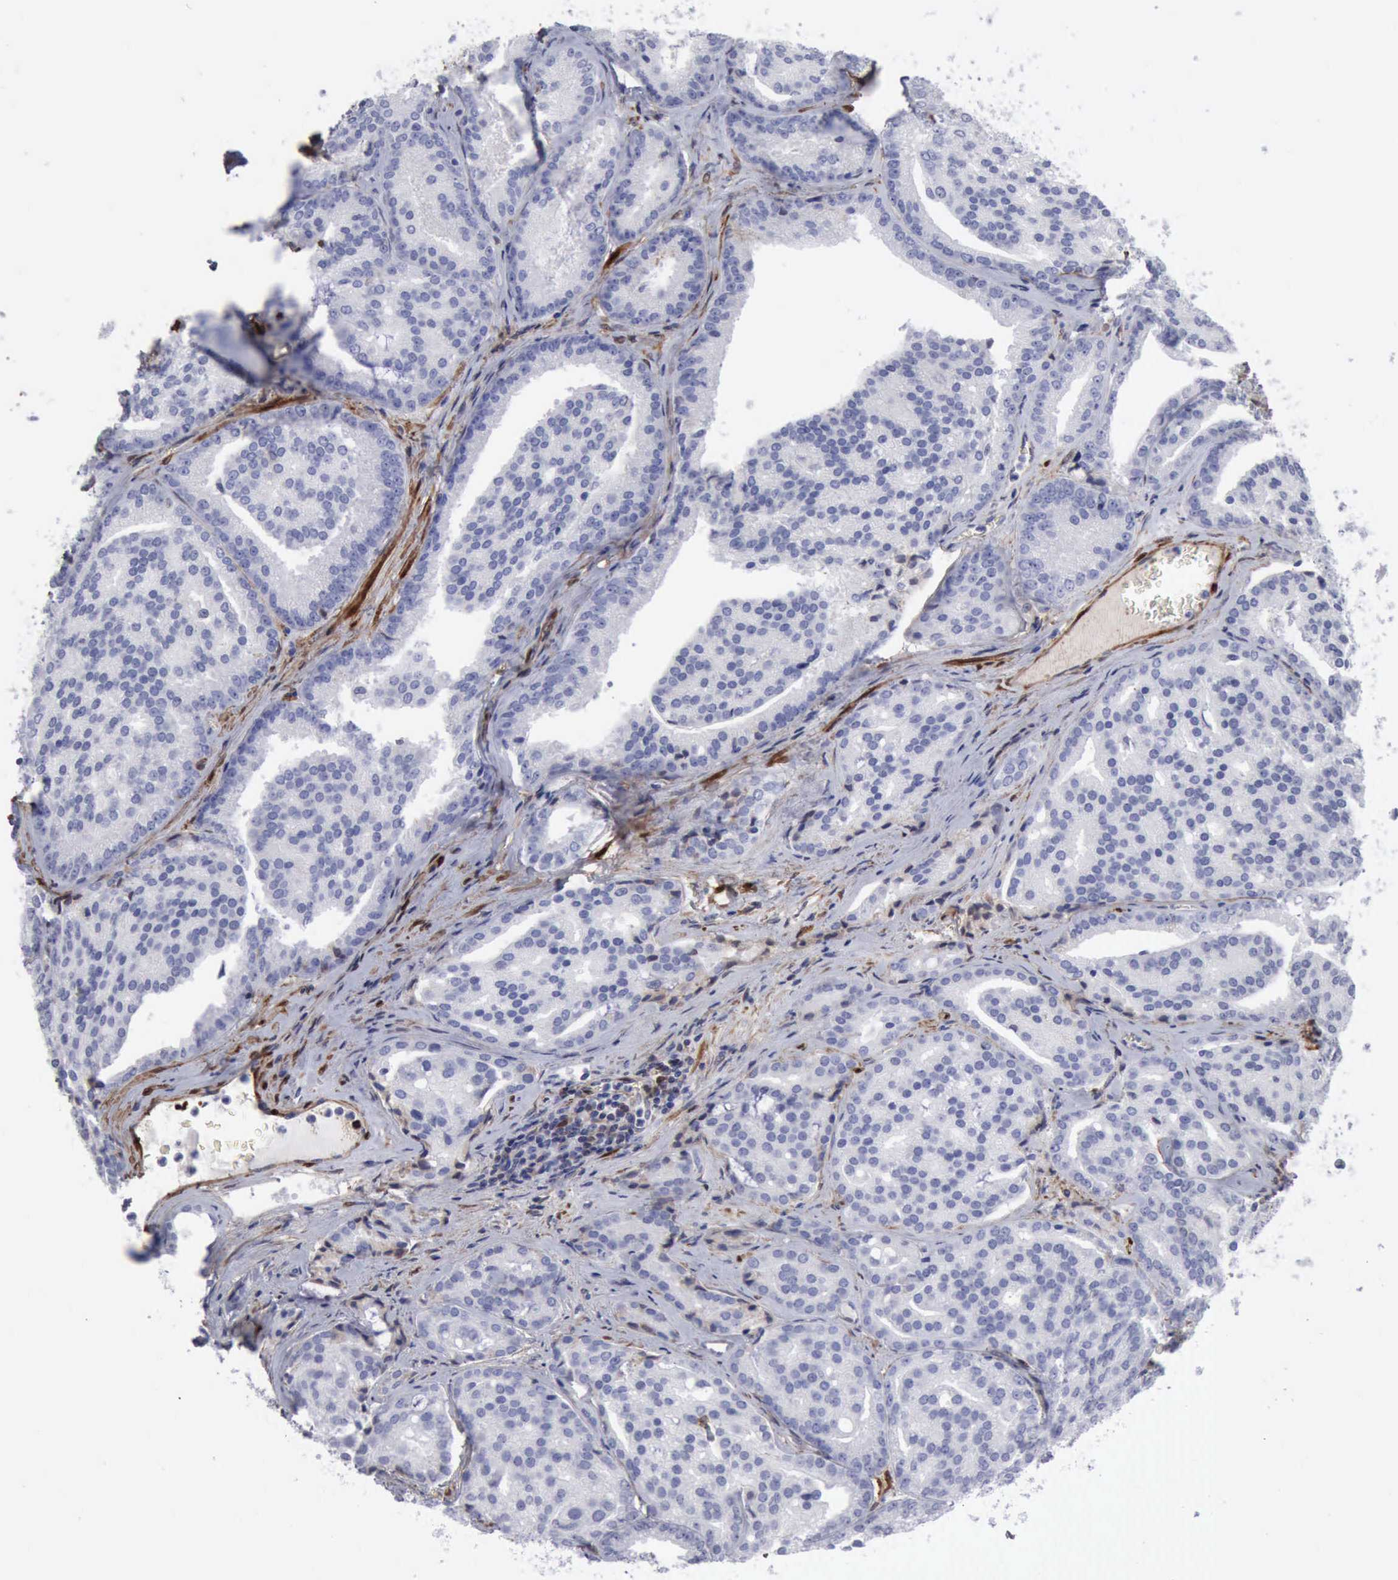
{"staining": {"intensity": "negative", "quantity": "none", "location": "none"}, "tissue": "prostate cancer", "cell_type": "Tumor cells", "image_type": "cancer", "snomed": [{"axis": "morphology", "description": "Adenocarcinoma, High grade"}, {"axis": "topography", "description": "Prostate"}], "caption": "Immunohistochemistry (IHC) micrograph of prostate high-grade adenocarcinoma stained for a protein (brown), which reveals no expression in tumor cells.", "gene": "FHL1", "patient": {"sex": "male", "age": 64}}